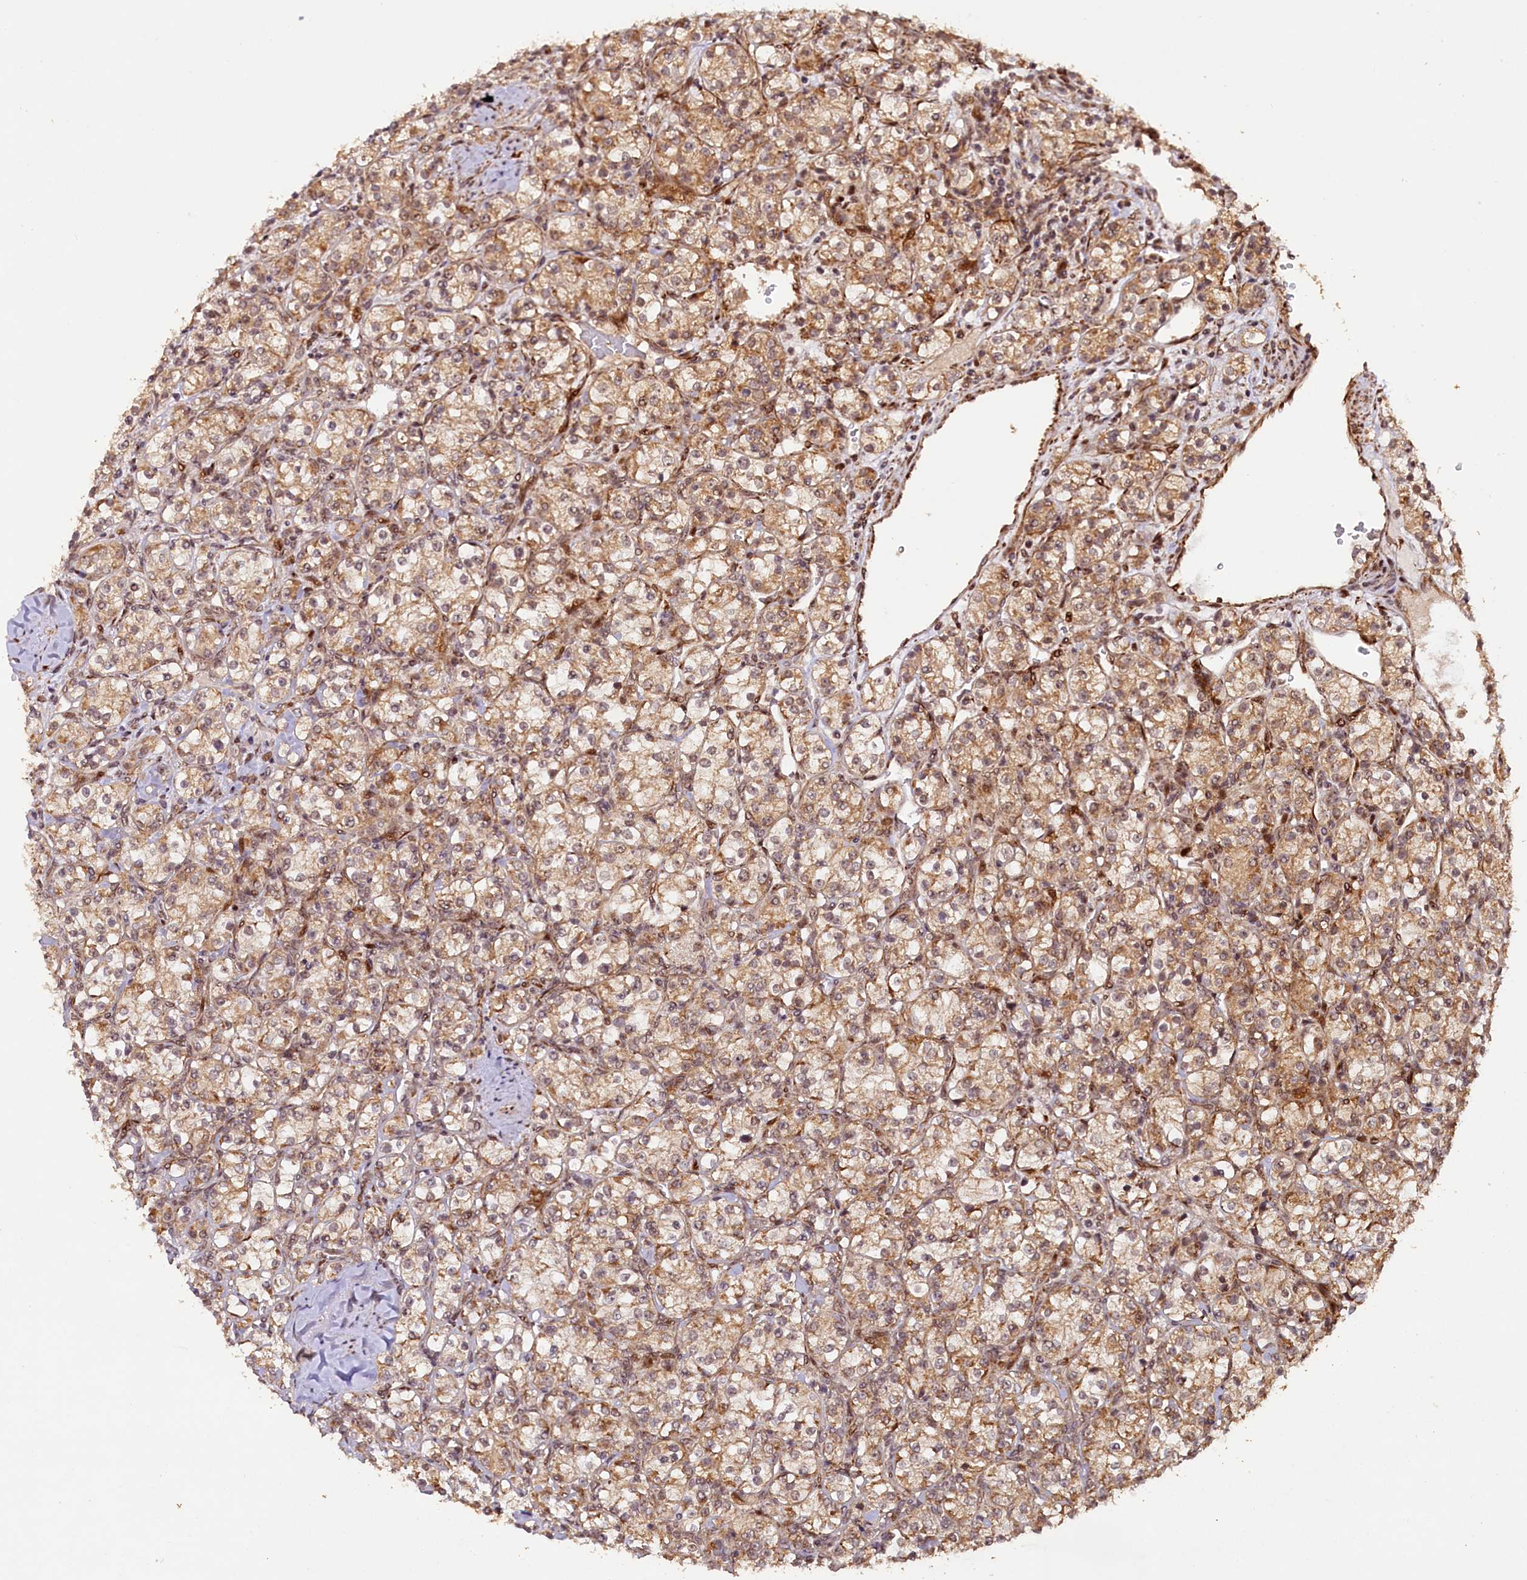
{"staining": {"intensity": "moderate", "quantity": ">75%", "location": "cytoplasmic/membranous,nuclear"}, "tissue": "renal cancer", "cell_type": "Tumor cells", "image_type": "cancer", "snomed": [{"axis": "morphology", "description": "Adenocarcinoma, NOS"}, {"axis": "topography", "description": "Kidney"}], "caption": "Immunohistochemical staining of adenocarcinoma (renal) displays moderate cytoplasmic/membranous and nuclear protein positivity in about >75% of tumor cells.", "gene": "SHPRH", "patient": {"sex": "male", "age": 77}}